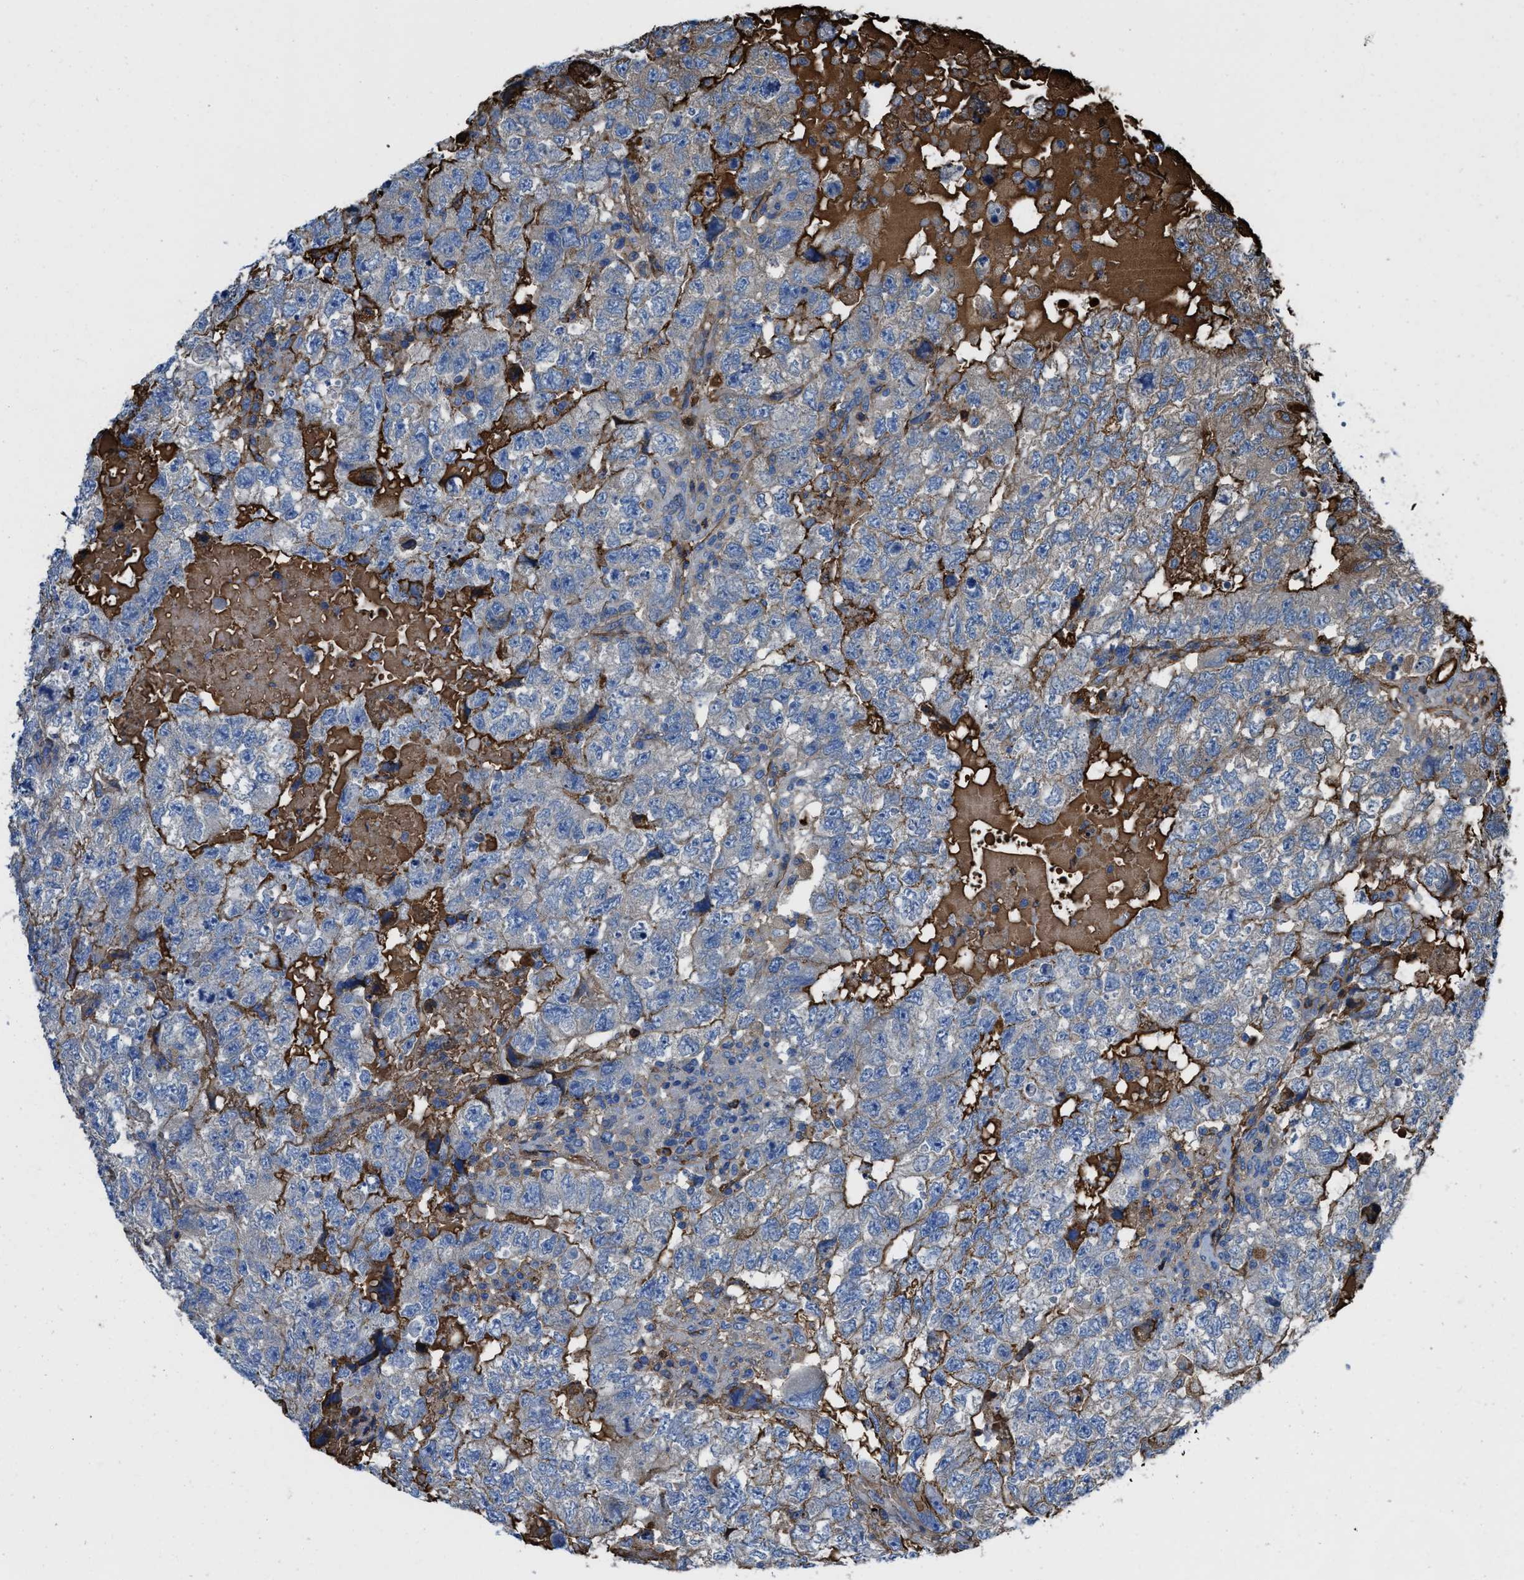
{"staining": {"intensity": "weak", "quantity": "<25%", "location": "cytoplasmic/membranous"}, "tissue": "testis cancer", "cell_type": "Tumor cells", "image_type": "cancer", "snomed": [{"axis": "morphology", "description": "Carcinoma, Embryonal, NOS"}, {"axis": "topography", "description": "Testis"}], "caption": "Immunohistochemistry micrograph of neoplastic tissue: human embryonal carcinoma (testis) stained with DAB exhibits no significant protein staining in tumor cells.", "gene": "TRIOBP", "patient": {"sex": "male", "age": 36}}